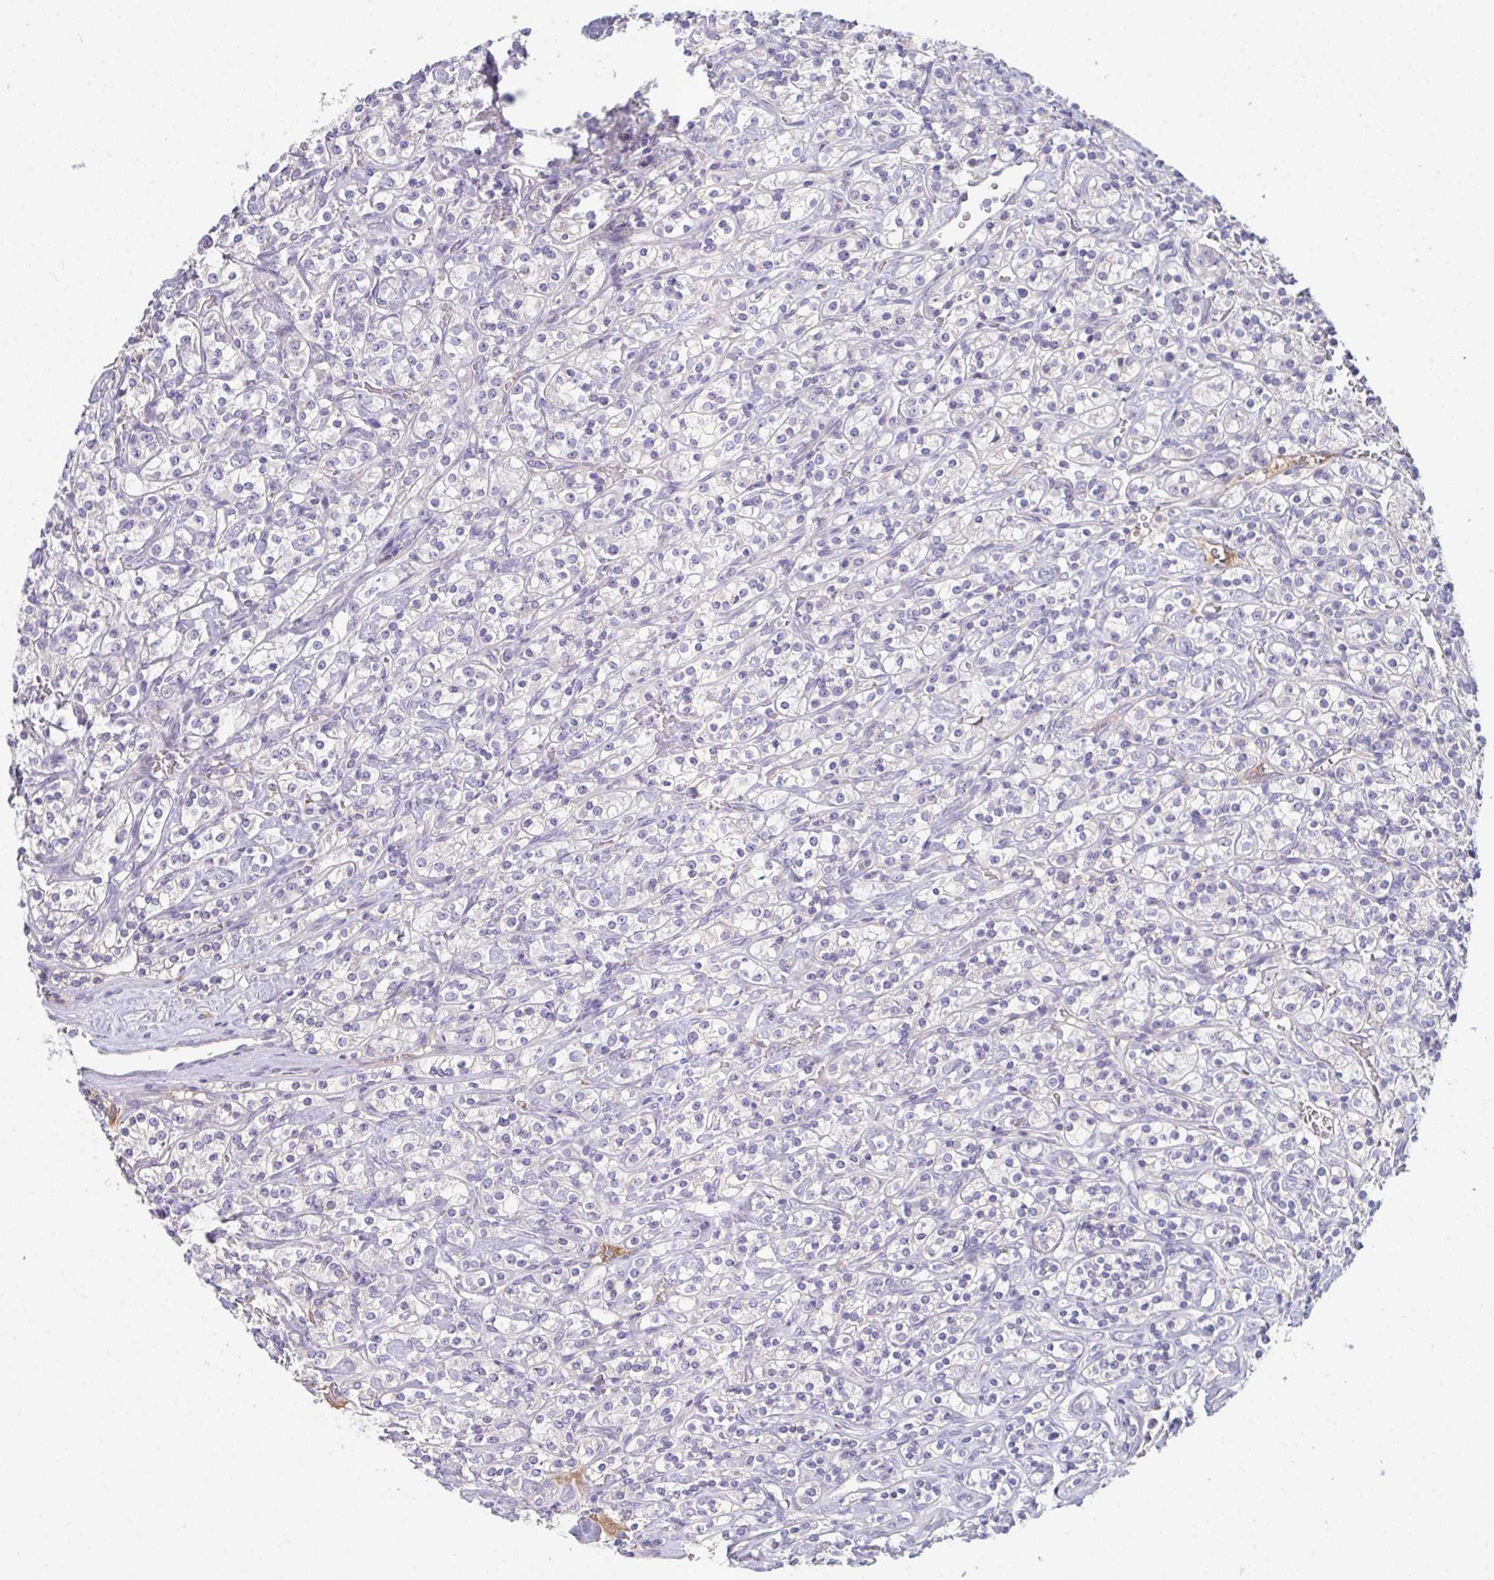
{"staining": {"intensity": "negative", "quantity": "none", "location": "none"}, "tissue": "renal cancer", "cell_type": "Tumor cells", "image_type": "cancer", "snomed": [{"axis": "morphology", "description": "Adenocarcinoma, NOS"}, {"axis": "topography", "description": "Kidney"}], "caption": "Immunohistochemical staining of adenocarcinoma (renal) demonstrates no significant staining in tumor cells.", "gene": "HGFAC", "patient": {"sex": "male", "age": 77}}